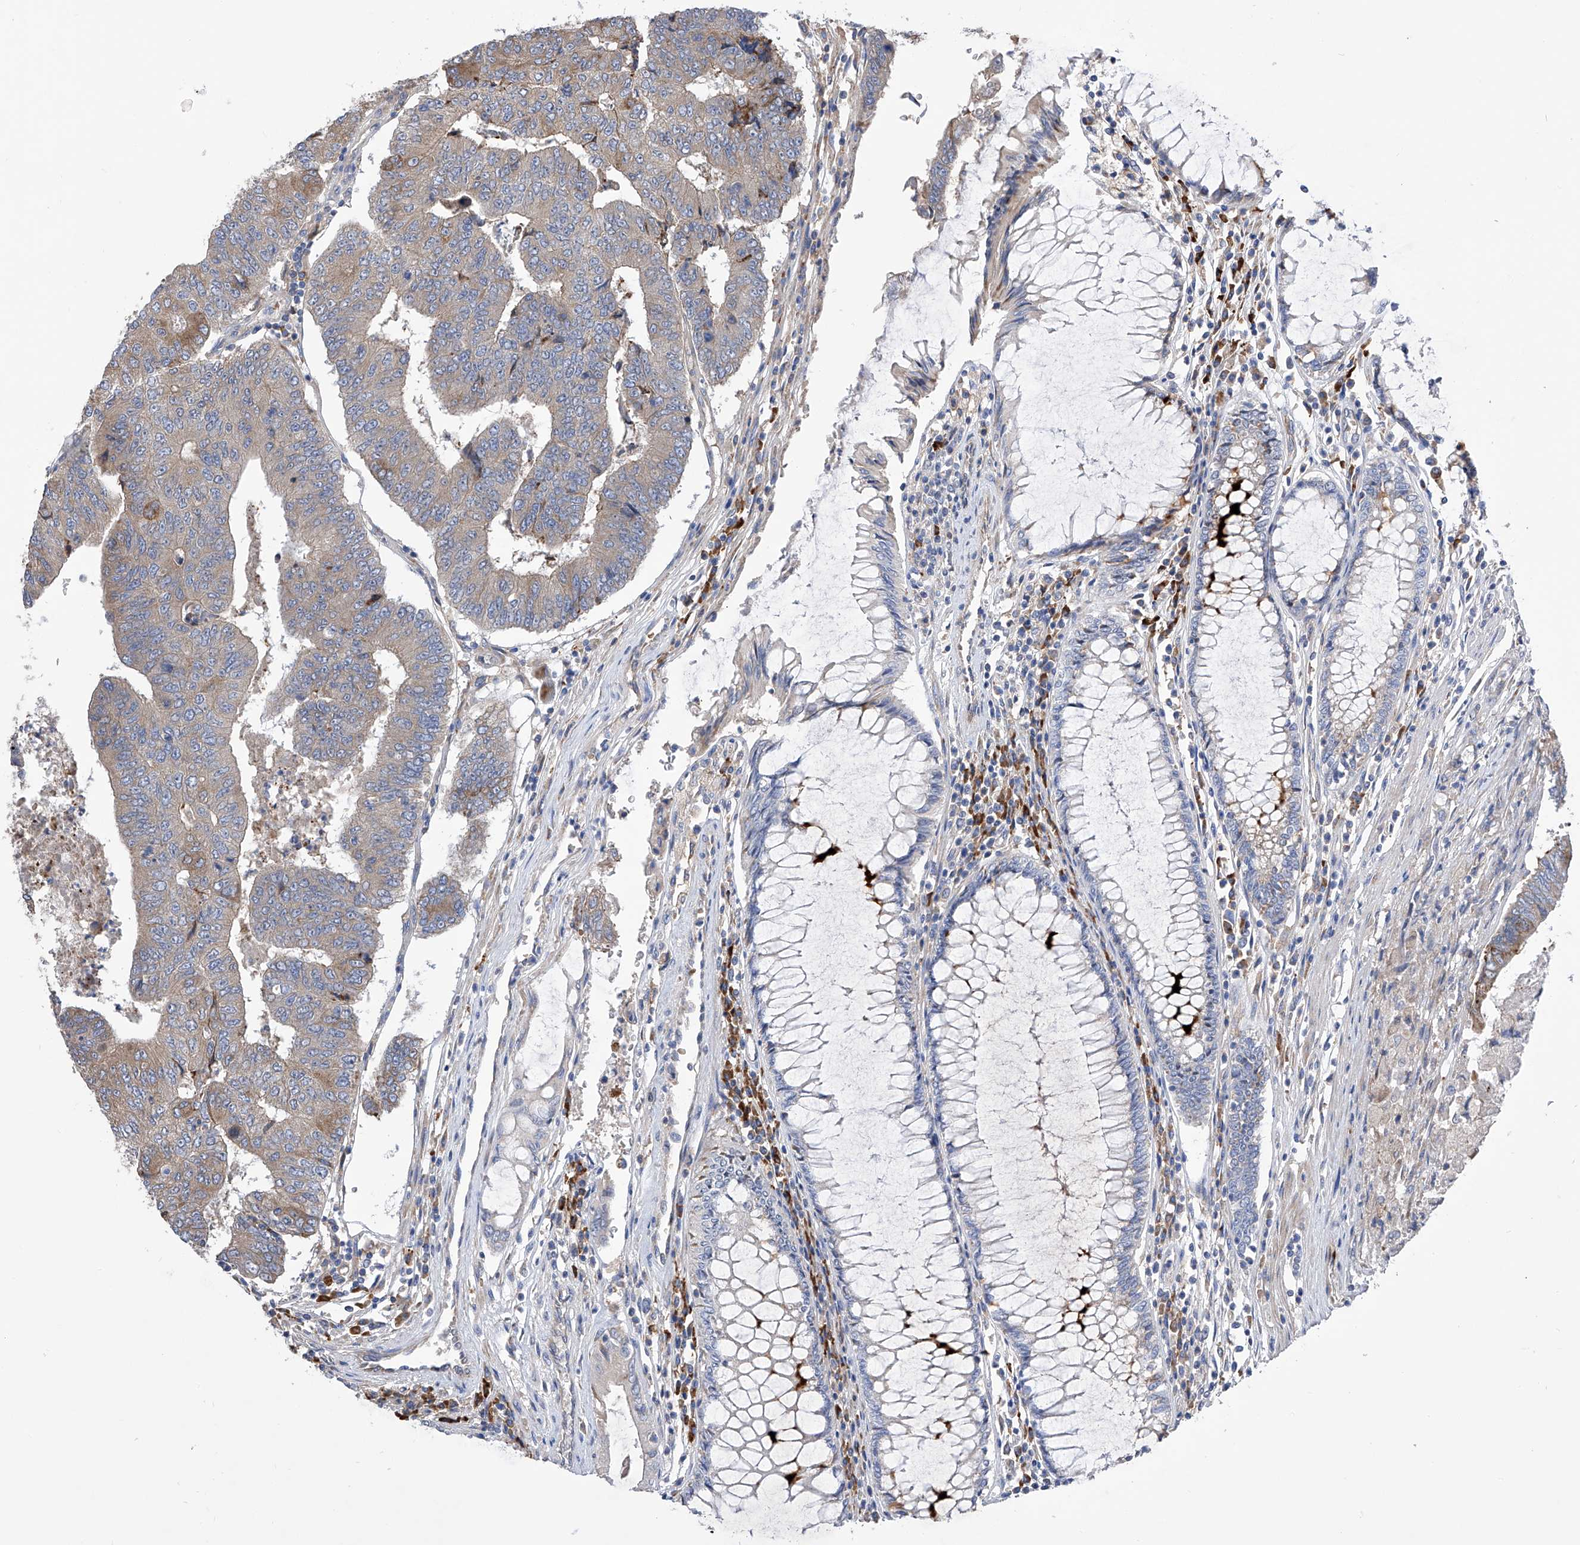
{"staining": {"intensity": "moderate", "quantity": "25%-75%", "location": "cytoplasmic/membranous"}, "tissue": "colorectal cancer", "cell_type": "Tumor cells", "image_type": "cancer", "snomed": [{"axis": "morphology", "description": "Adenocarcinoma, NOS"}, {"axis": "topography", "description": "Colon"}], "caption": "High-magnification brightfield microscopy of colorectal adenocarcinoma stained with DAB (brown) and counterstained with hematoxylin (blue). tumor cells exhibit moderate cytoplasmic/membranous expression is present in approximately25%-75% of cells.", "gene": "NFATC4", "patient": {"sex": "female", "age": 67}}